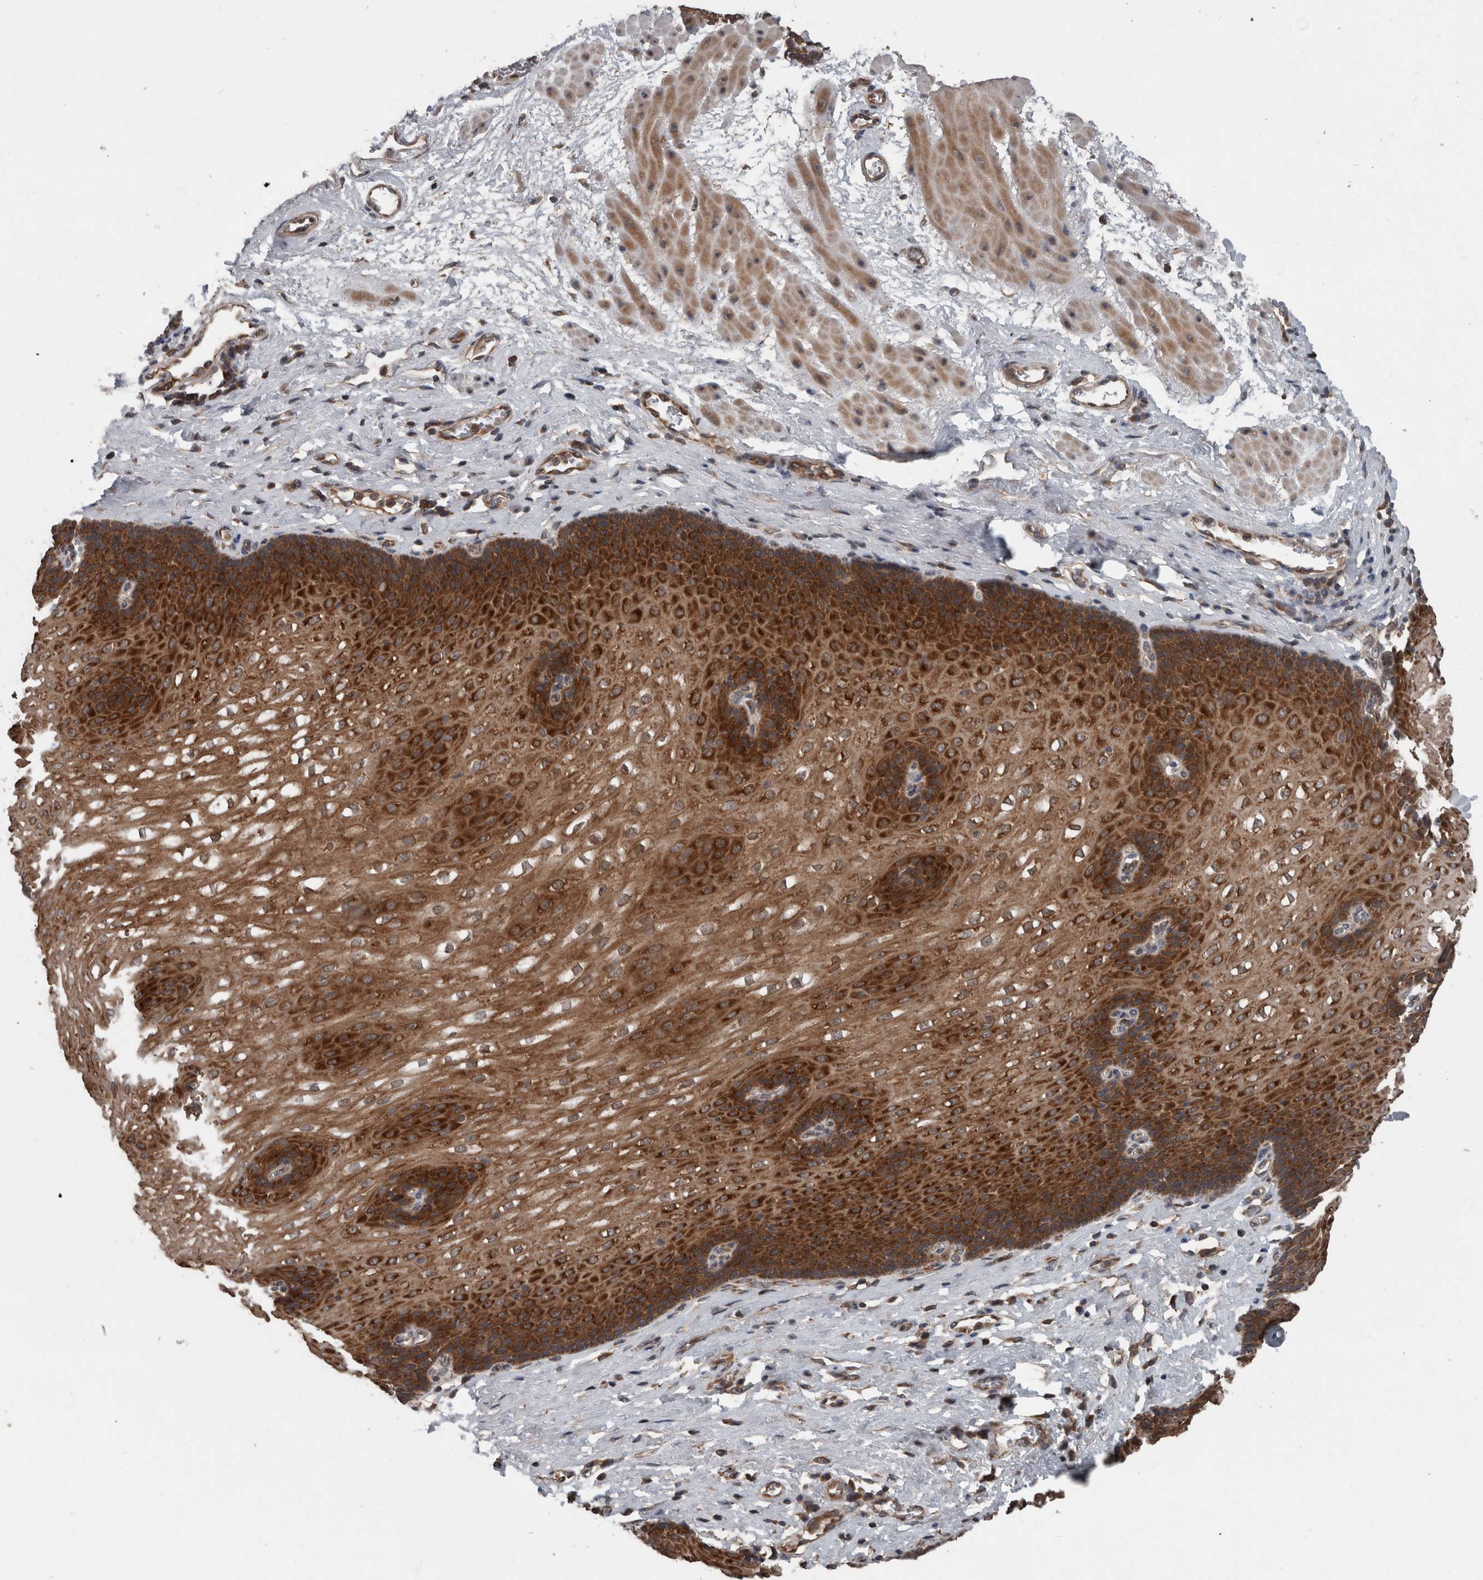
{"staining": {"intensity": "strong", "quantity": ">75%", "location": "cytoplasmic/membranous"}, "tissue": "esophagus", "cell_type": "Squamous epithelial cells", "image_type": "normal", "snomed": [{"axis": "morphology", "description": "Normal tissue, NOS"}, {"axis": "topography", "description": "Esophagus"}], "caption": "An IHC histopathology image of unremarkable tissue is shown. Protein staining in brown highlights strong cytoplasmic/membranous positivity in esophagus within squamous epithelial cells.", "gene": "RIOK3", "patient": {"sex": "male", "age": 48}}